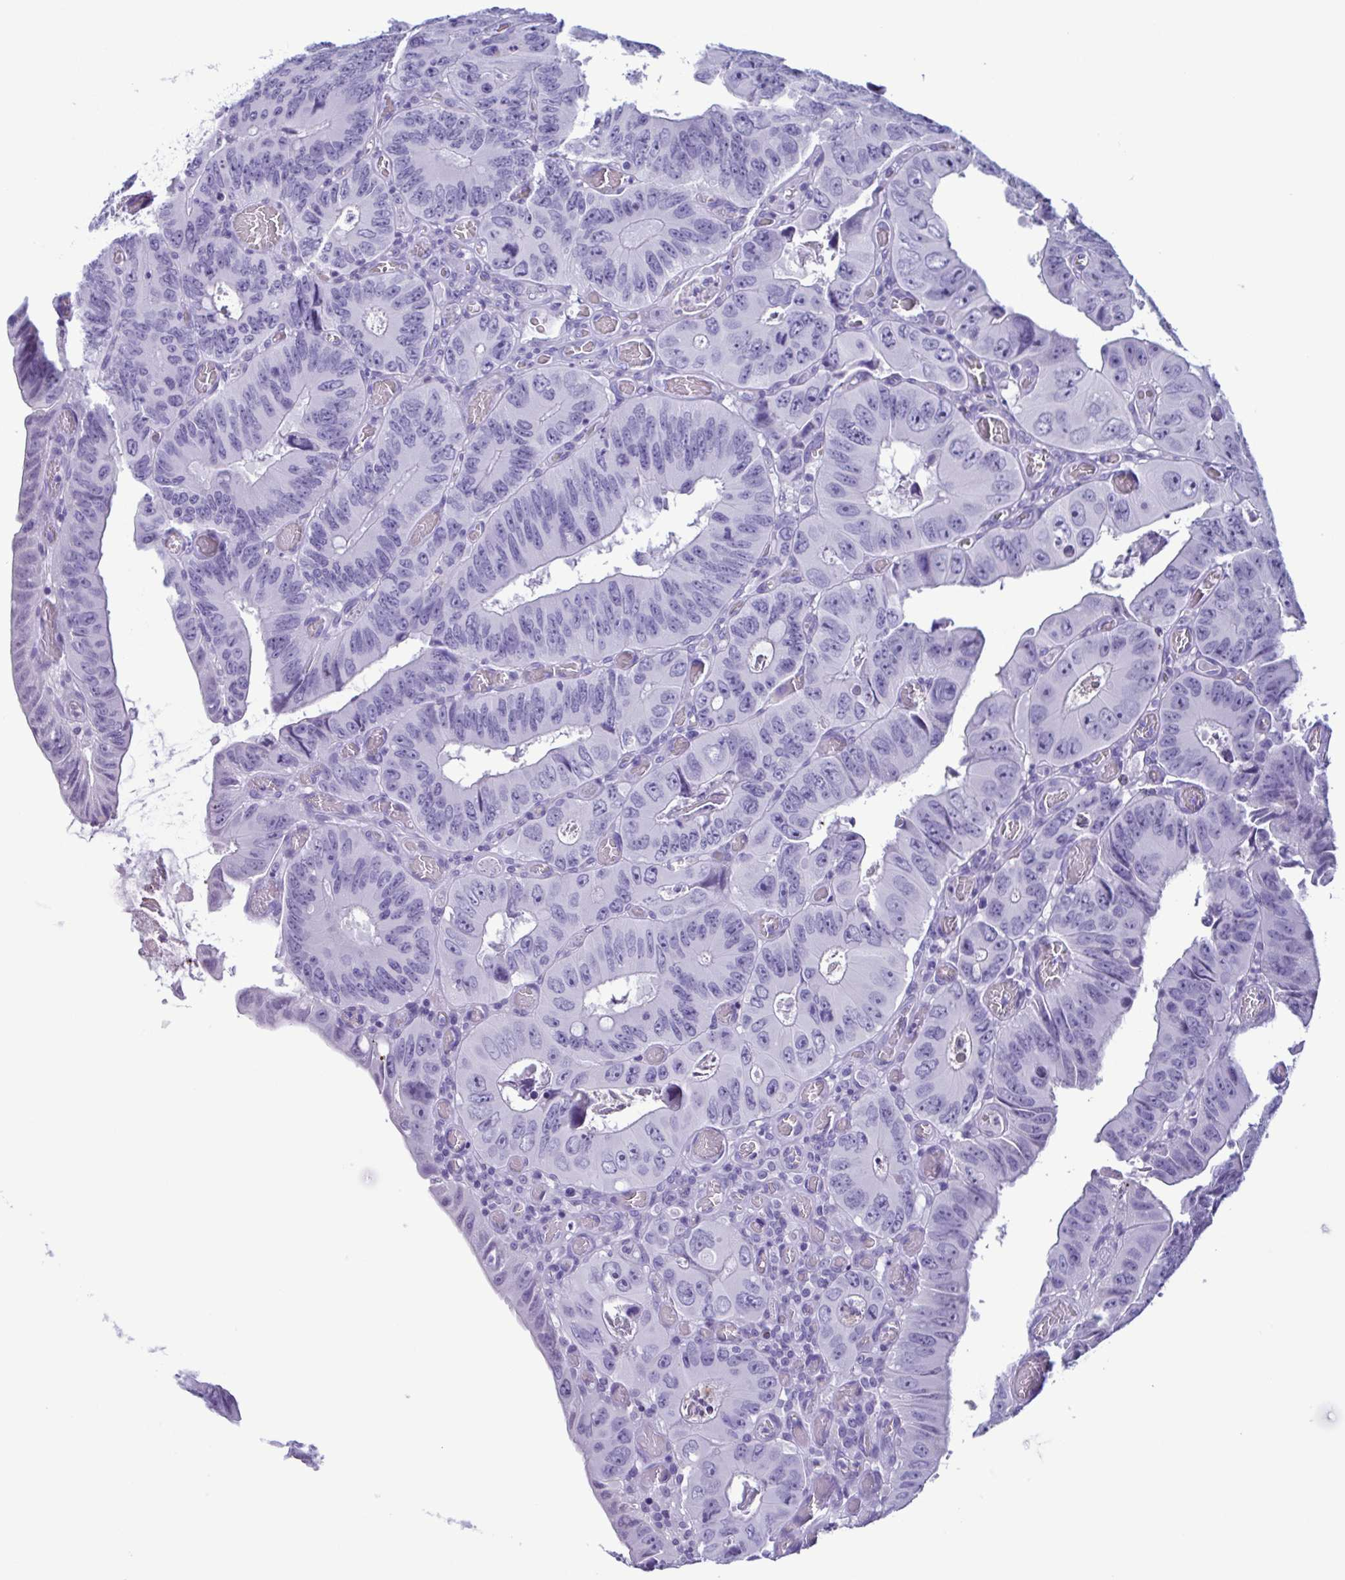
{"staining": {"intensity": "negative", "quantity": "none", "location": "none"}, "tissue": "colorectal cancer", "cell_type": "Tumor cells", "image_type": "cancer", "snomed": [{"axis": "morphology", "description": "Adenocarcinoma, NOS"}, {"axis": "topography", "description": "Colon"}], "caption": "DAB (3,3'-diaminobenzidine) immunohistochemical staining of human colorectal adenocarcinoma displays no significant staining in tumor cells. The staining was performed using DAB to visualize the protein expression in brown, while the nuclei were stained in blue with hematoxylin (Magnification: 20x).", "gene": "LTF", "patient": {"sex": "female", "age": 84}}